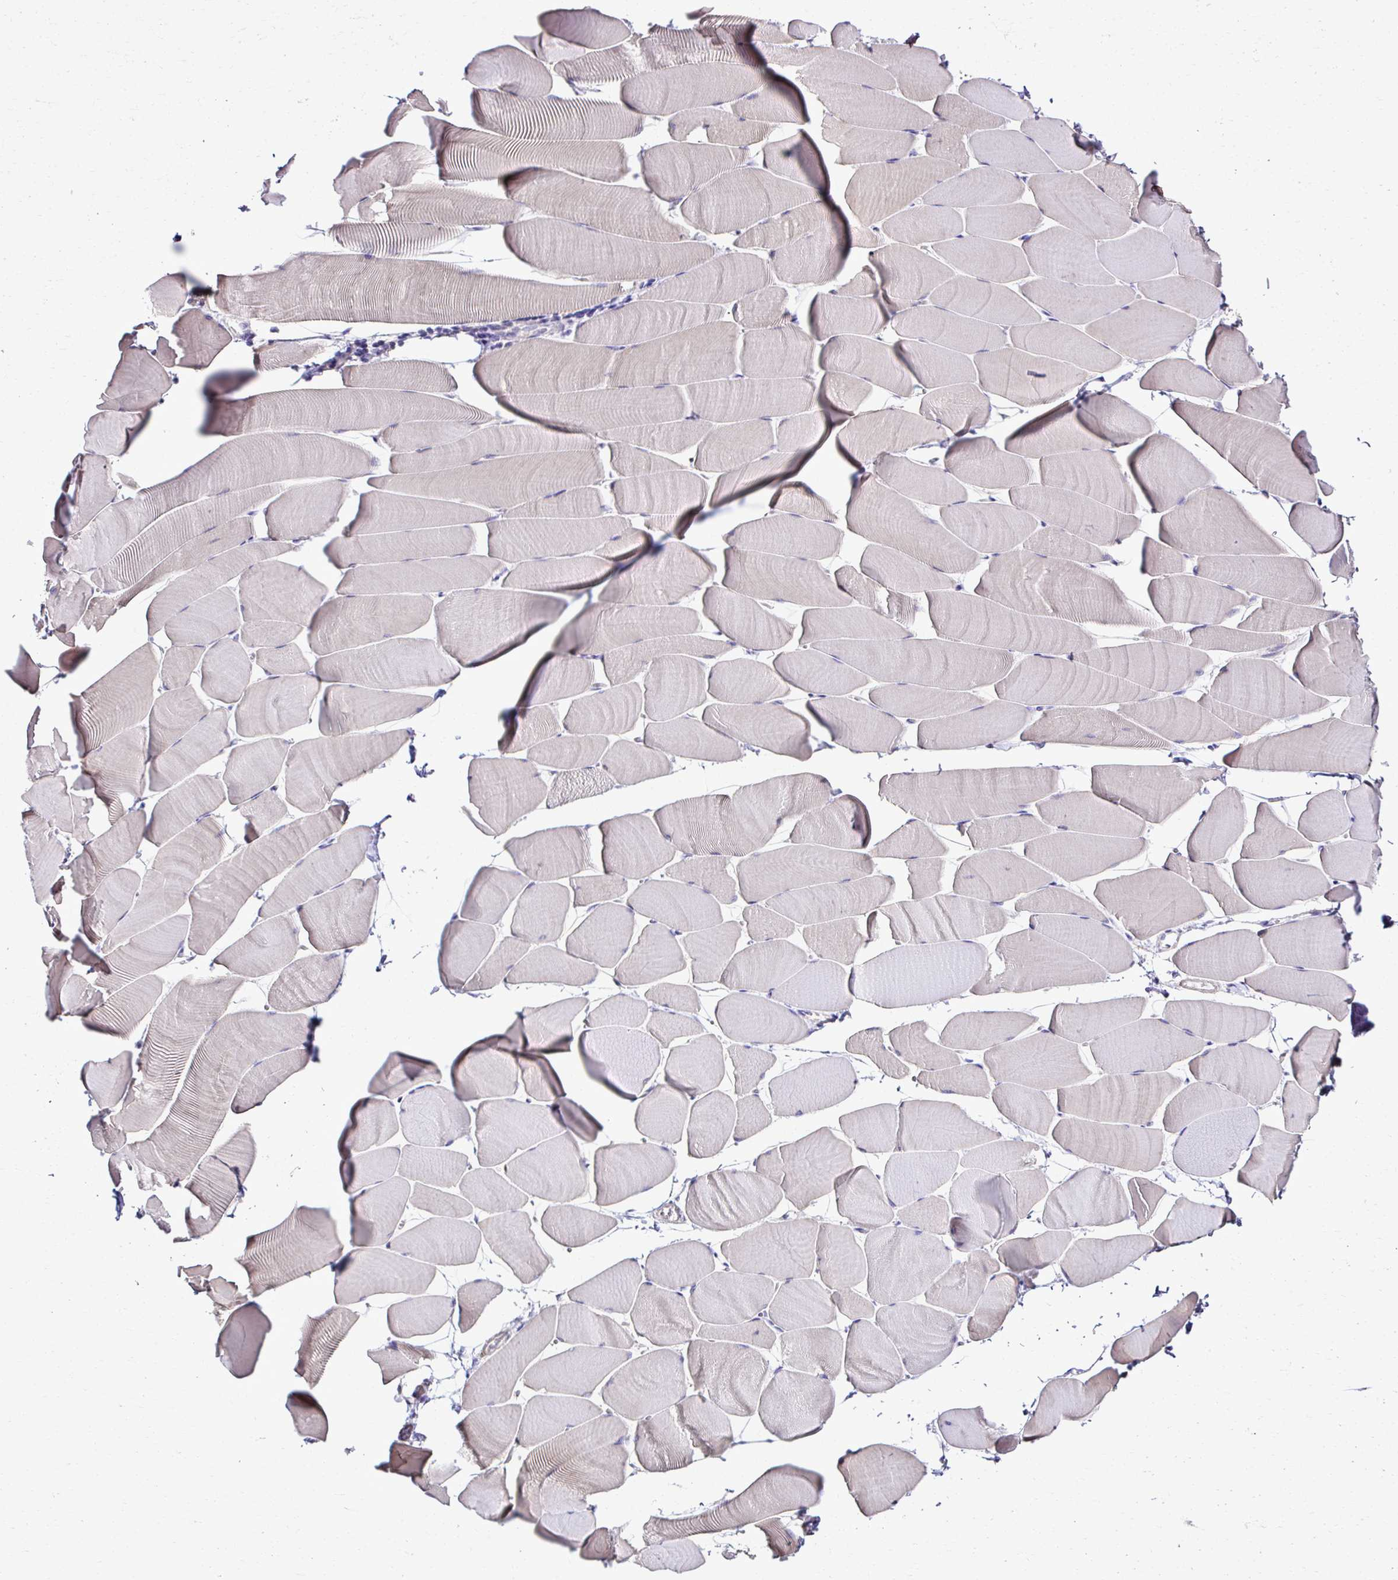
{"staining": {"intensity": "weak", "quantity": "<25%", "location": "cytoplasmic/membranous"}, "tissue": "skeletal muscle", "cell_type": "Myocytes", "image_type": "normal", "snomed": [{"axis": "morphology", "description": "Normal tissue, NOS"}, {"axis": "topography", "description": "Skeletal muscle"}], "caption": "An immunohistochemistry (IHC) histopathology image of benign skeletal muscle is shown. There is no staining in myocytes of skeletal muscle.", "gene": "CCDC85C", "patient": {"sex": "male", "age": 25}}